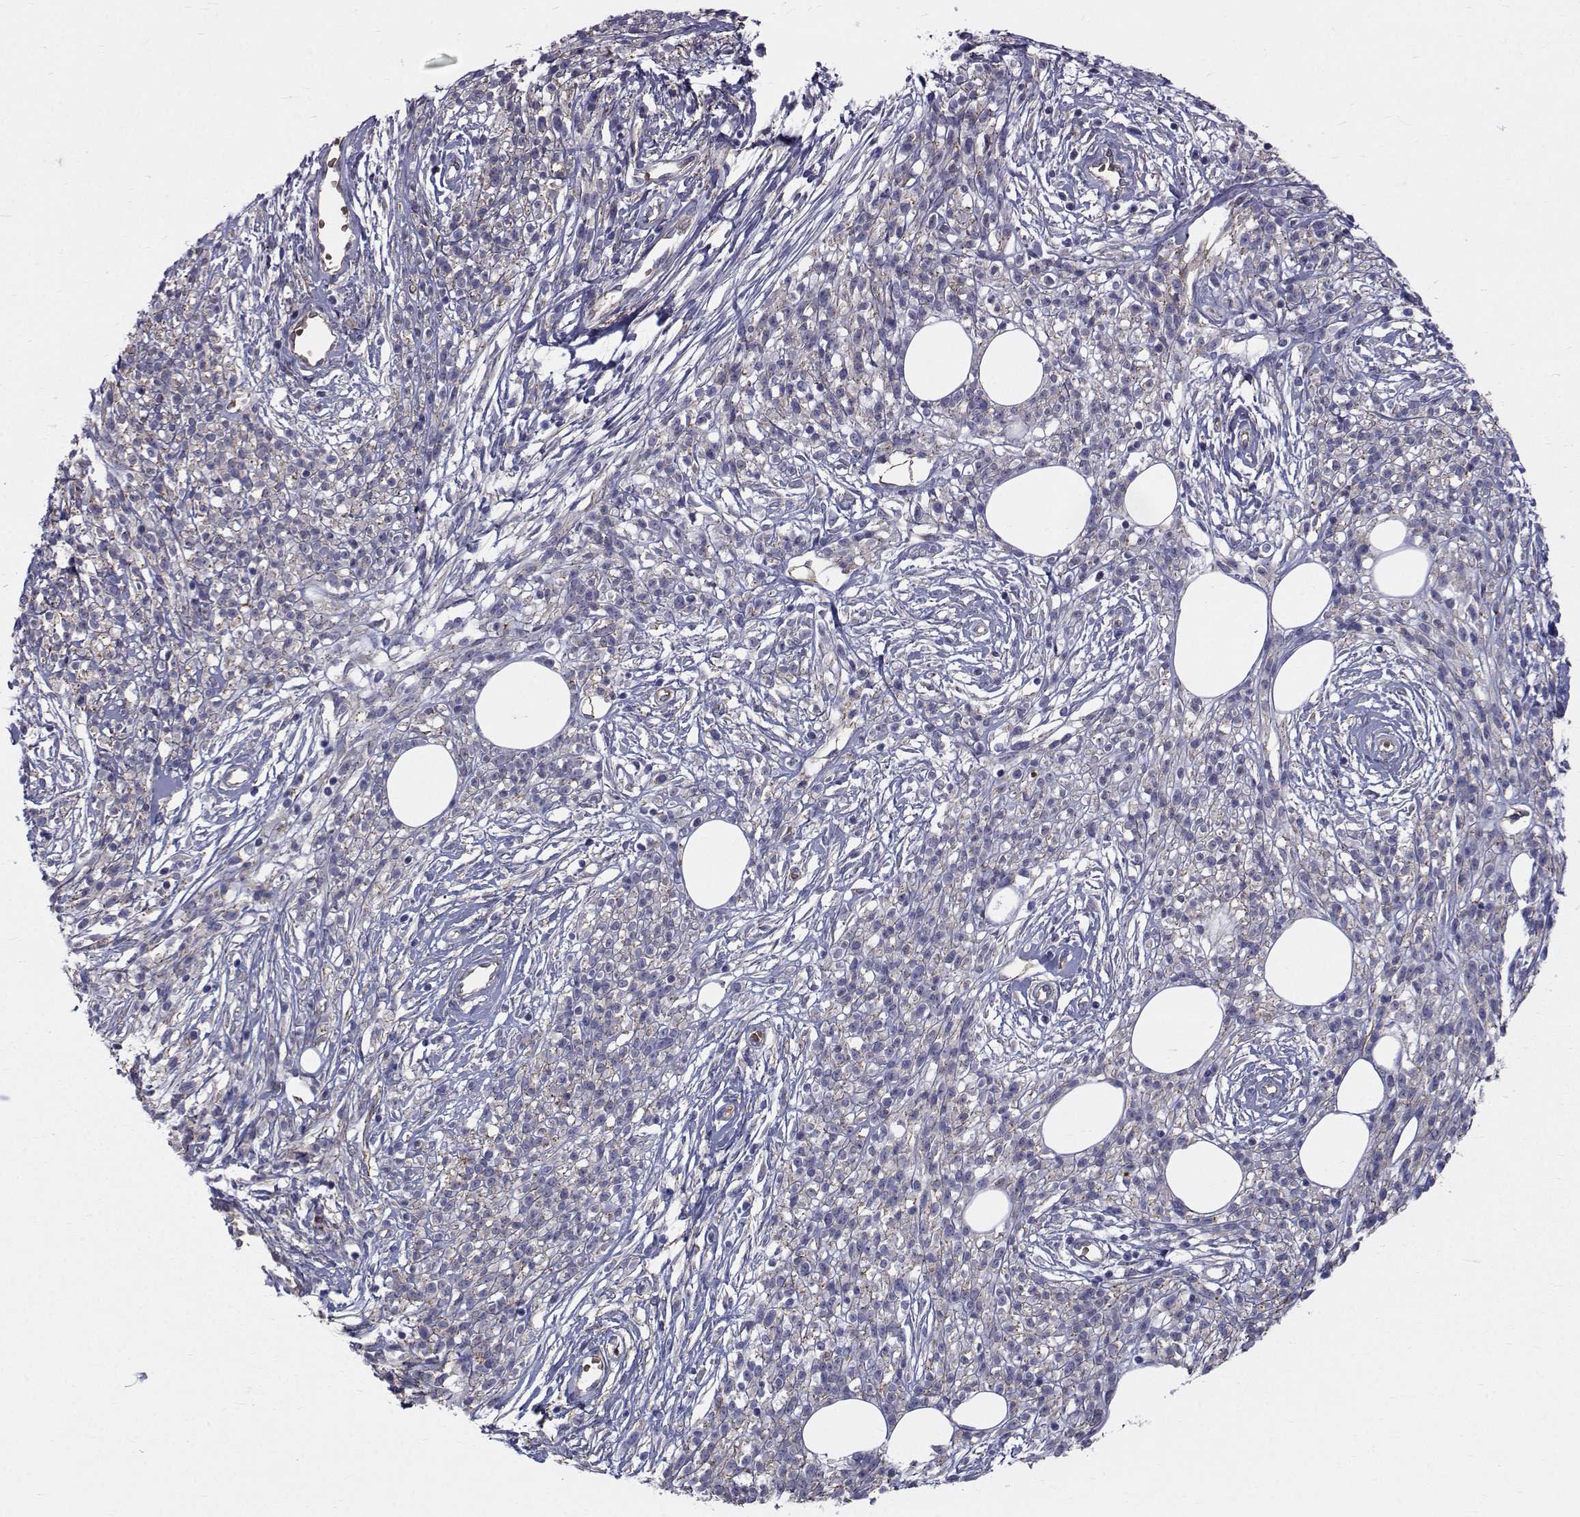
{"staining": {"intensity": "weak", "quantity": "25%-75%", "location": "cytoplasmic/membranous"}, "tissue": "melanoma", "cell_type": "Tumor cells", "image_type": "cancer", "snomed": [{"axis": "morphology", "description": "Malignant melanoma, NOS"}, {"axis": "topography", "description": "Skin"}, {"axis": "topography", "description": "Skin of trunk"}], "caption": "Malignant melanoma tissue exhibits weak cytoplasmic/membranous expression in approximately 25%-75% of tumor cells, visualized by immunohistochemistry.", "gene": "QPCT", "patient": {"sex": "male", "age": 74}}